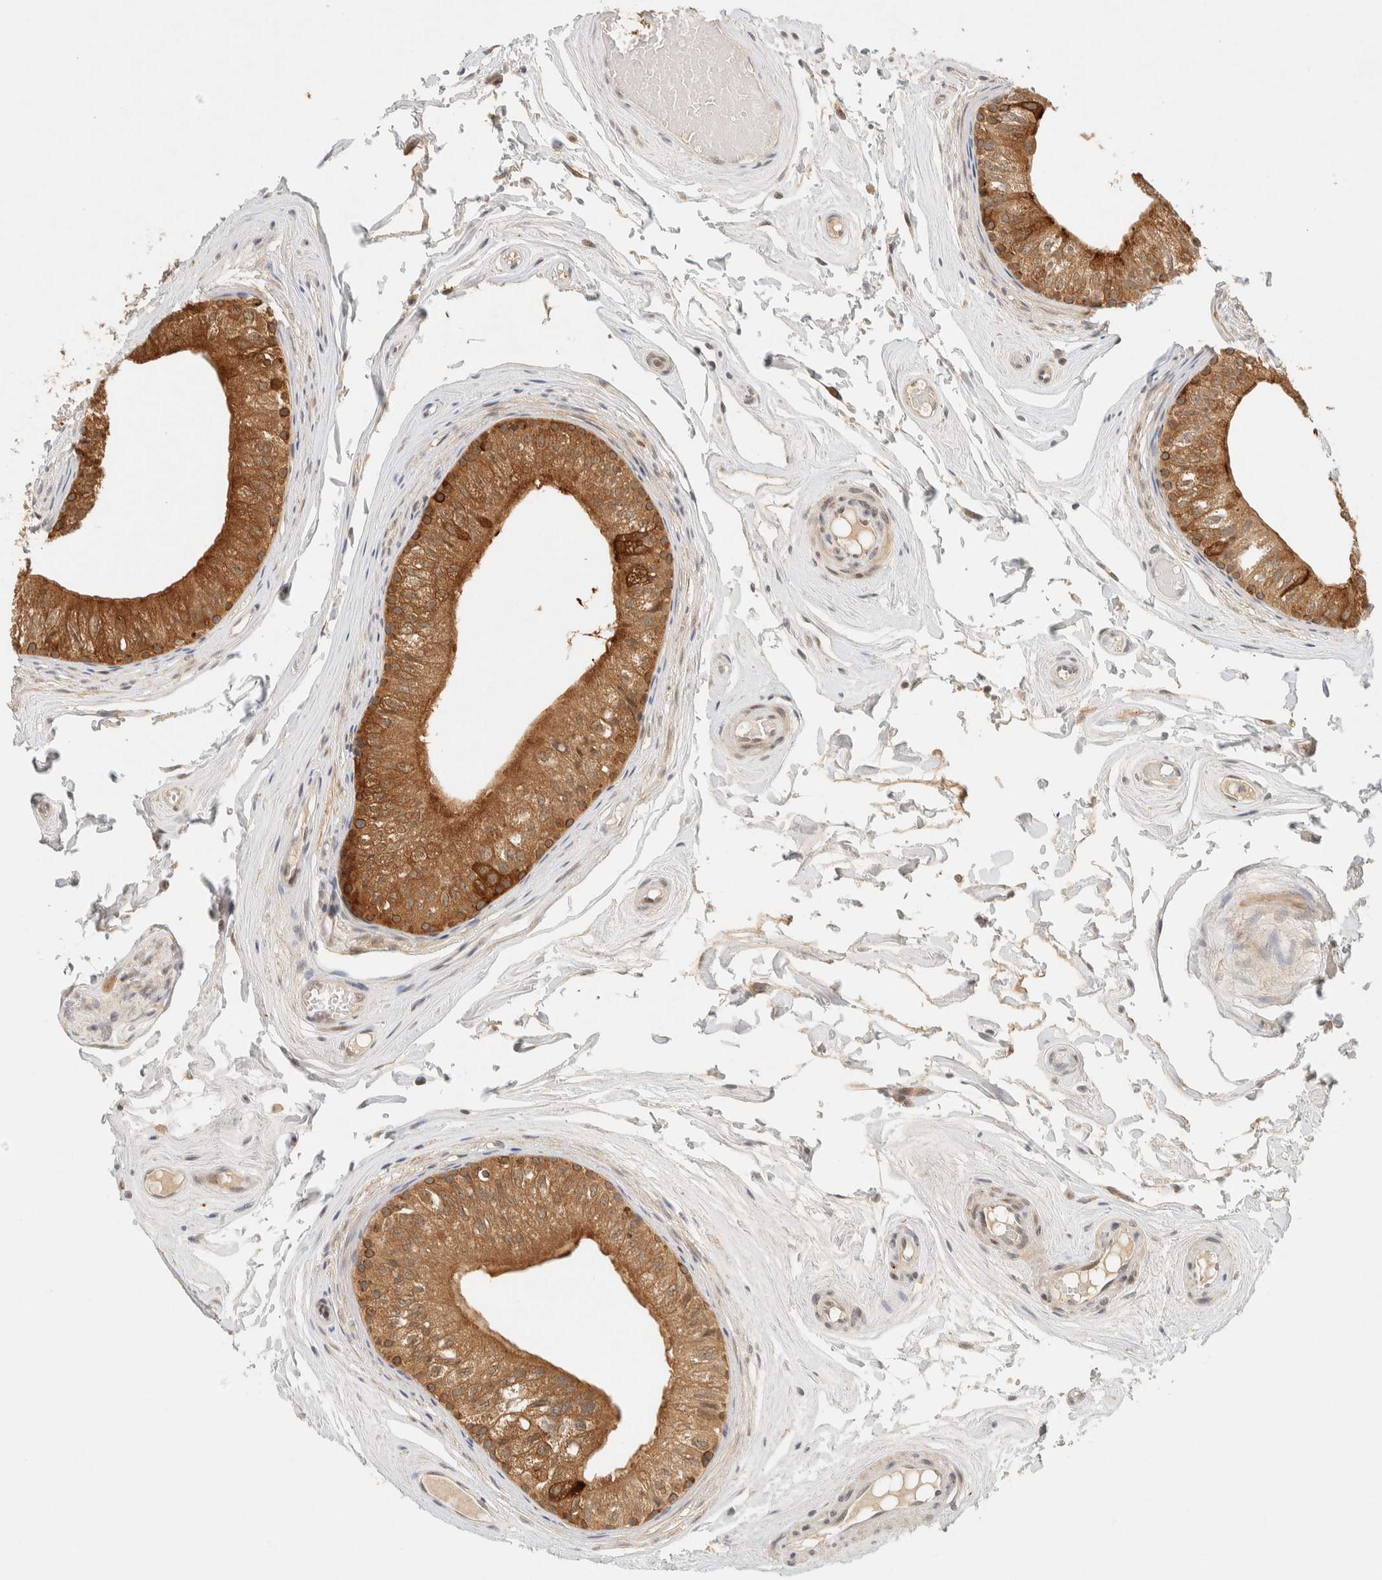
{"staining": {"intensity": "moderate", "quantity": ">75%", "location": "cytoplasmic/membranous"}, "tissue": "epididymis", "cell_type": "Glandular cells", "image_type": "normal", "snomed": [{"axis": "morphology", "description": "Normal tissue, NOS"}, {"axis": "topography", "description": "Epididymis"}], "caption": "High-power microscopy captured an IHC photomicrograph of normal epididymis, revealing moderate cytoplasmic/membranous expression in about >75% of glandular cells. The staining is performed using DAB (3,3'-diaminobenzidine) brown chromogen to label protein expression. The nuclei are counter-stained blue using hematoxylin.", "gene": "KIFAP3", "patient": {"sex": "male", "age": 79}}